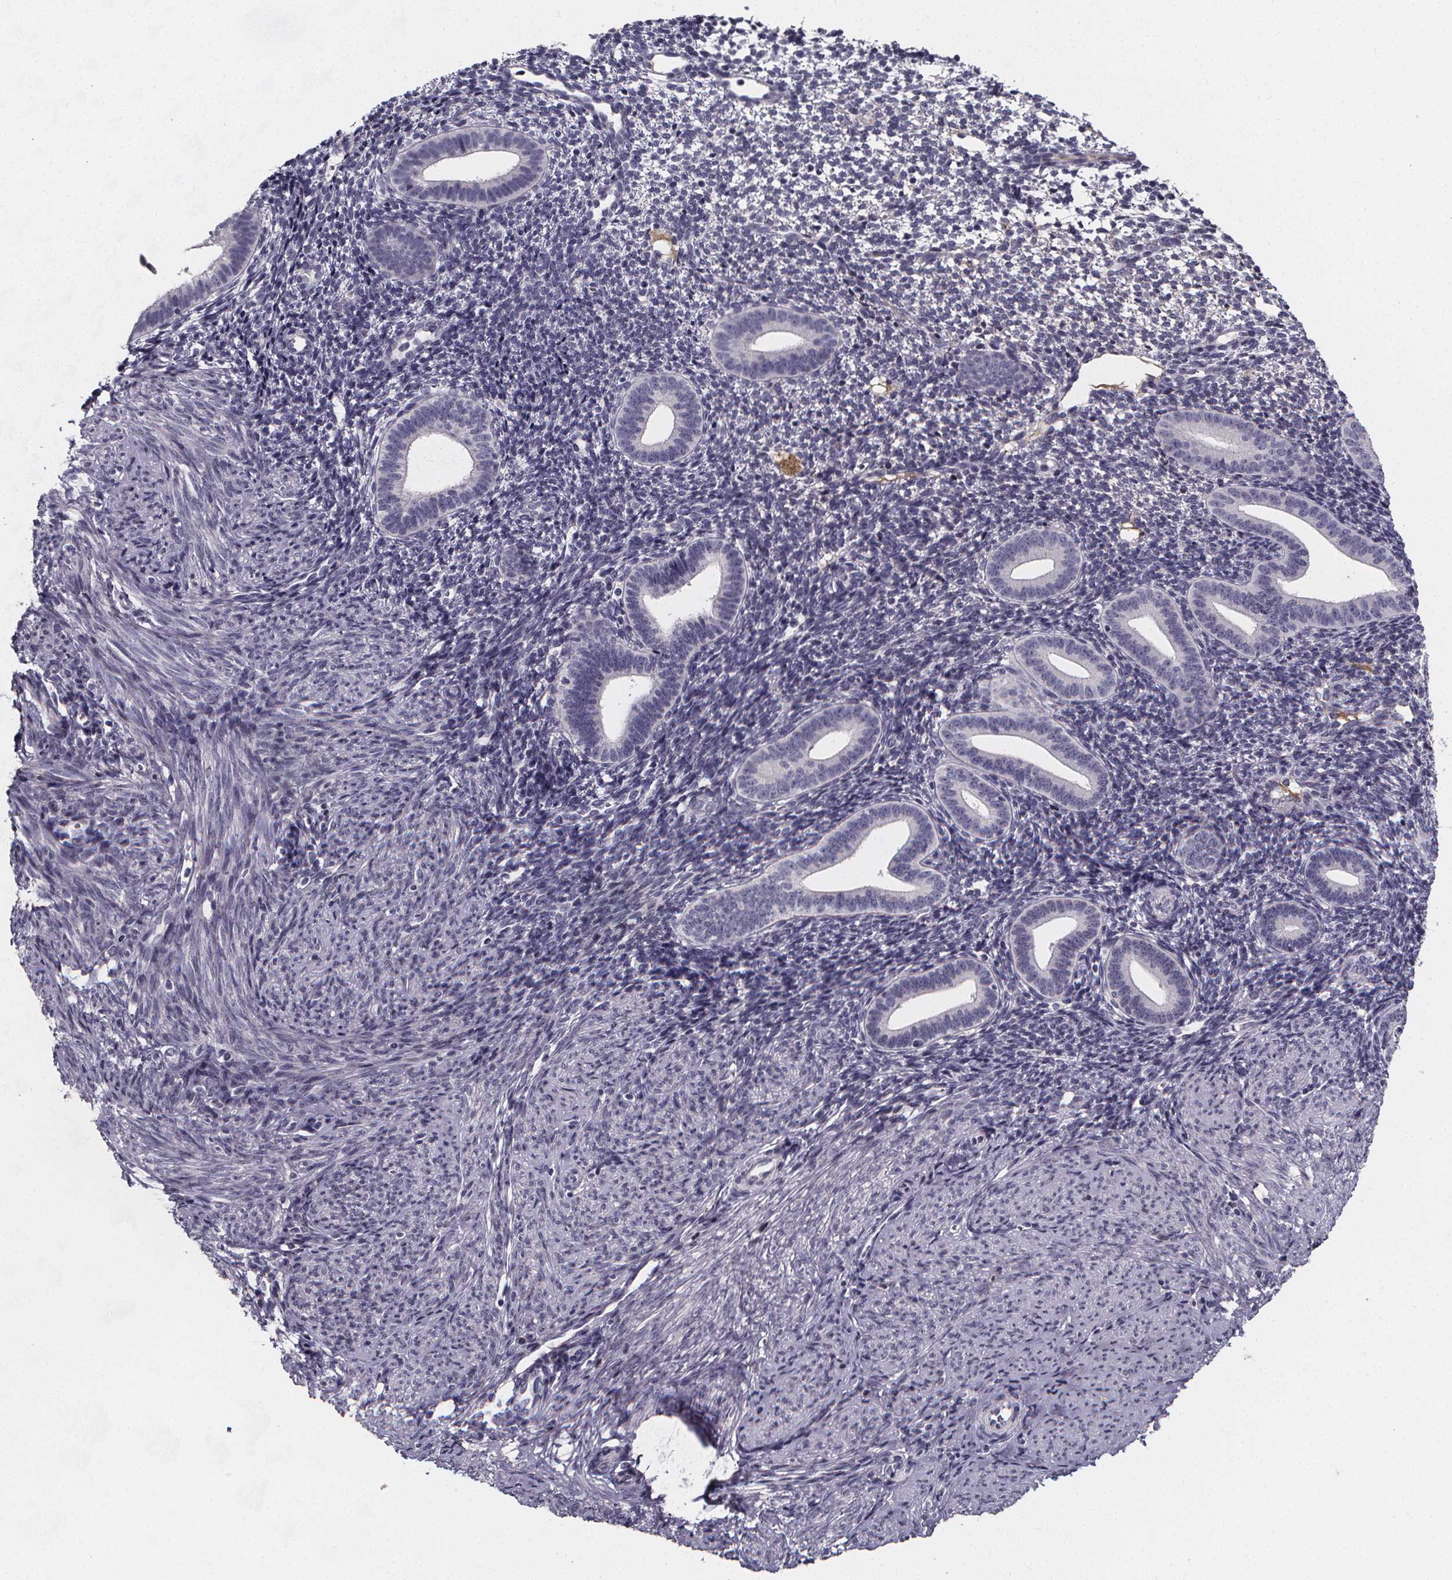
{"staining": {"intensity": "negative", "quantity": "none", "location": "none"}, "tissue": "endometrium", "cell_type": "Cells in endometrial stroma", "image_type": "normal", "snomed": [{"axis": "morphology", "description": "Normal tissue, NOS"}, {"axis": "topography", "description": "Endometrium"}], "caption": "A high-resolution photomicrograph shows IHC staining of benign endometrium, which displays no significant staining in cells in endometrial stroma.", "gene": "AGT", "patient": {"sex": "female", "age": 40}}